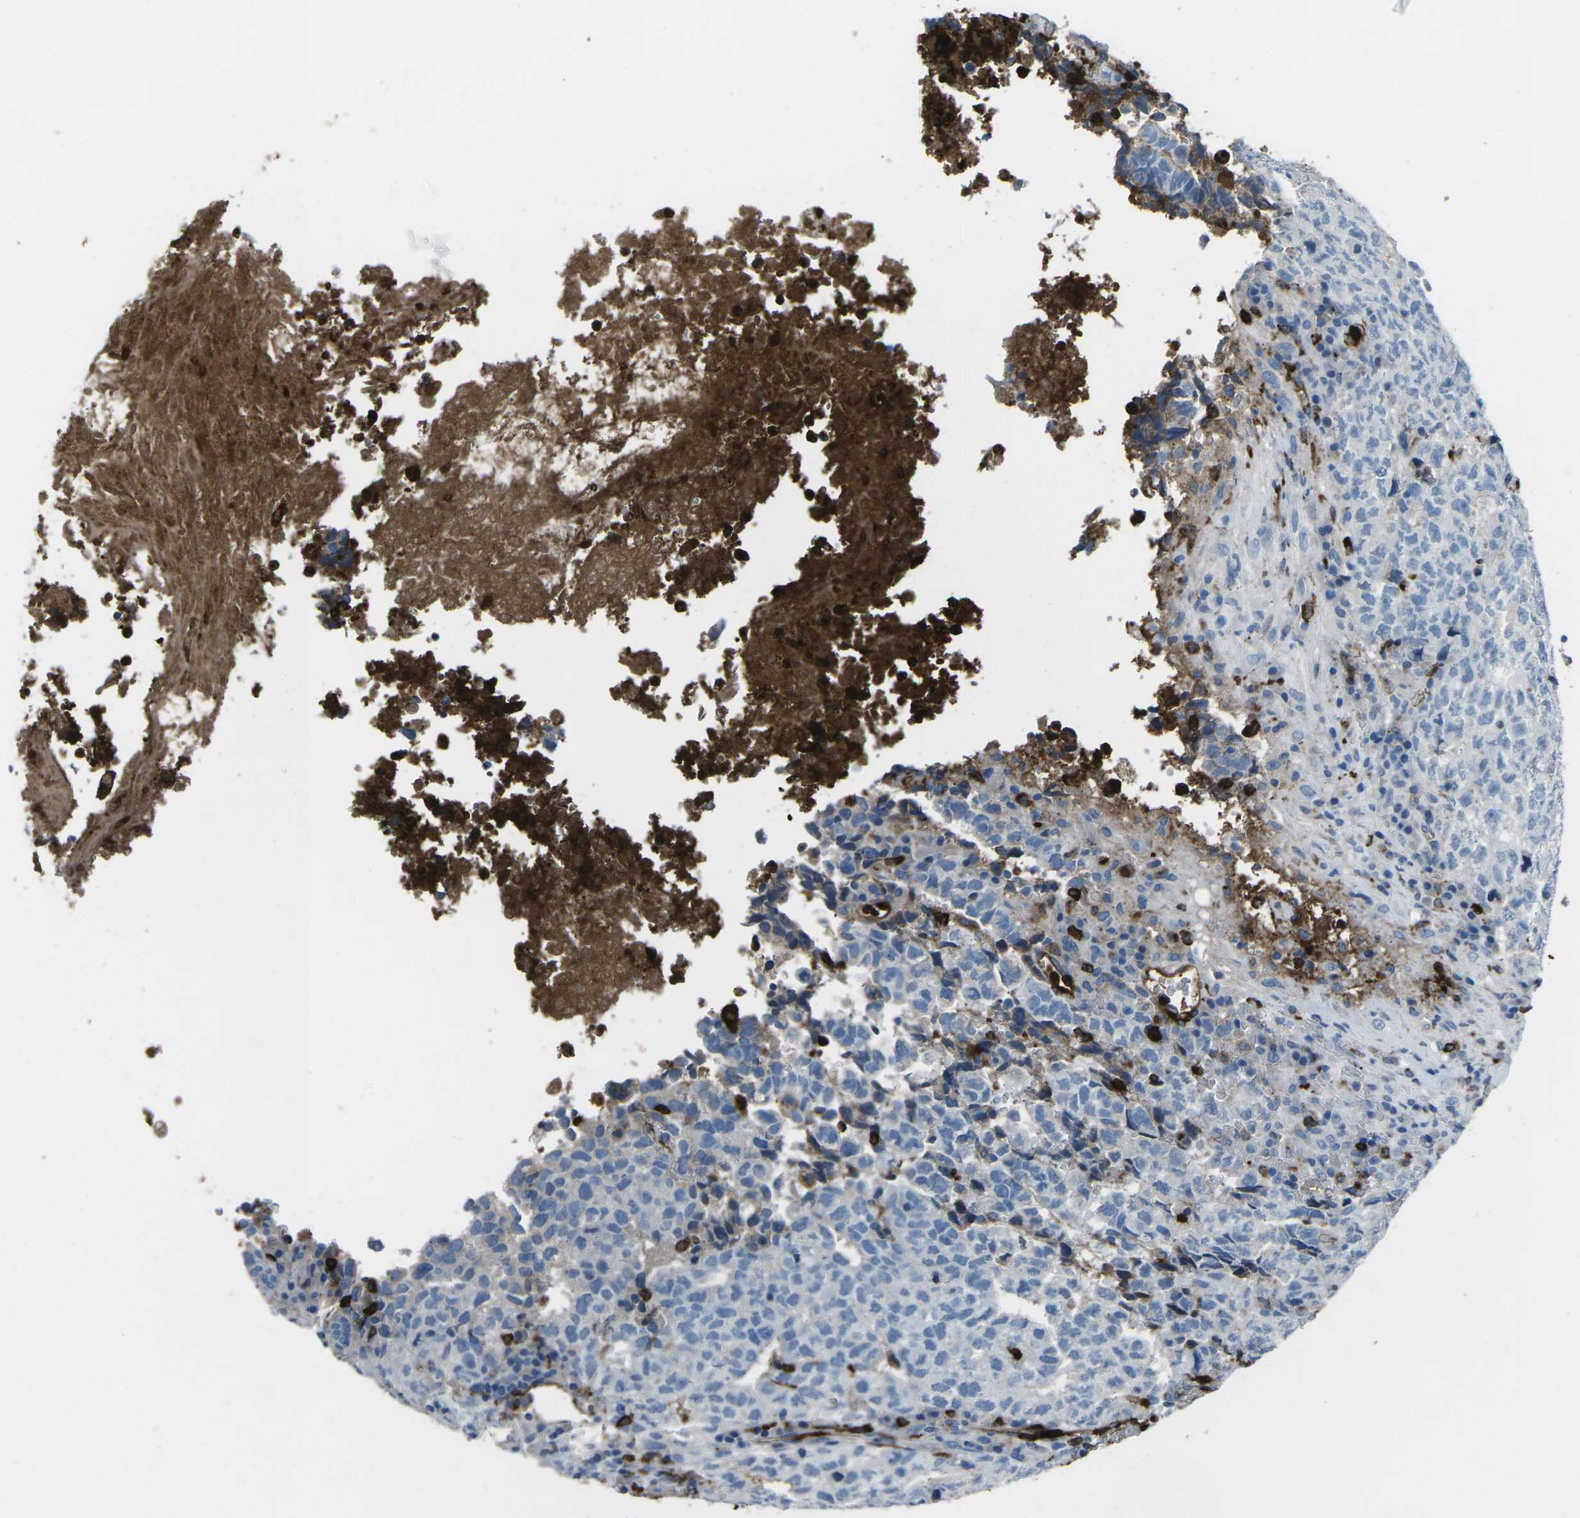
{"staining": {"intensity": "negative", "quantity": "none", "location": "none"}, "tissue": "testis cancer", "cell_type": "Tumor cells", "image_type": "cancer", "snomed": [{"axis": "morphology", "description": "Necrosis, NOS"}, {"axis": "morphology", "description": "Carcinoma, Embryonal, NOS"}, {"axis": "topography", "description": "Testis"}], "caption": "An immunohistochemistry image of embryonal carcinoma (testis) is shown. There is no staining in tumor cells of embryonal carcinoma (testis).", "gene": "FCN1", "patient": {"sex": "male", "age": 19}}